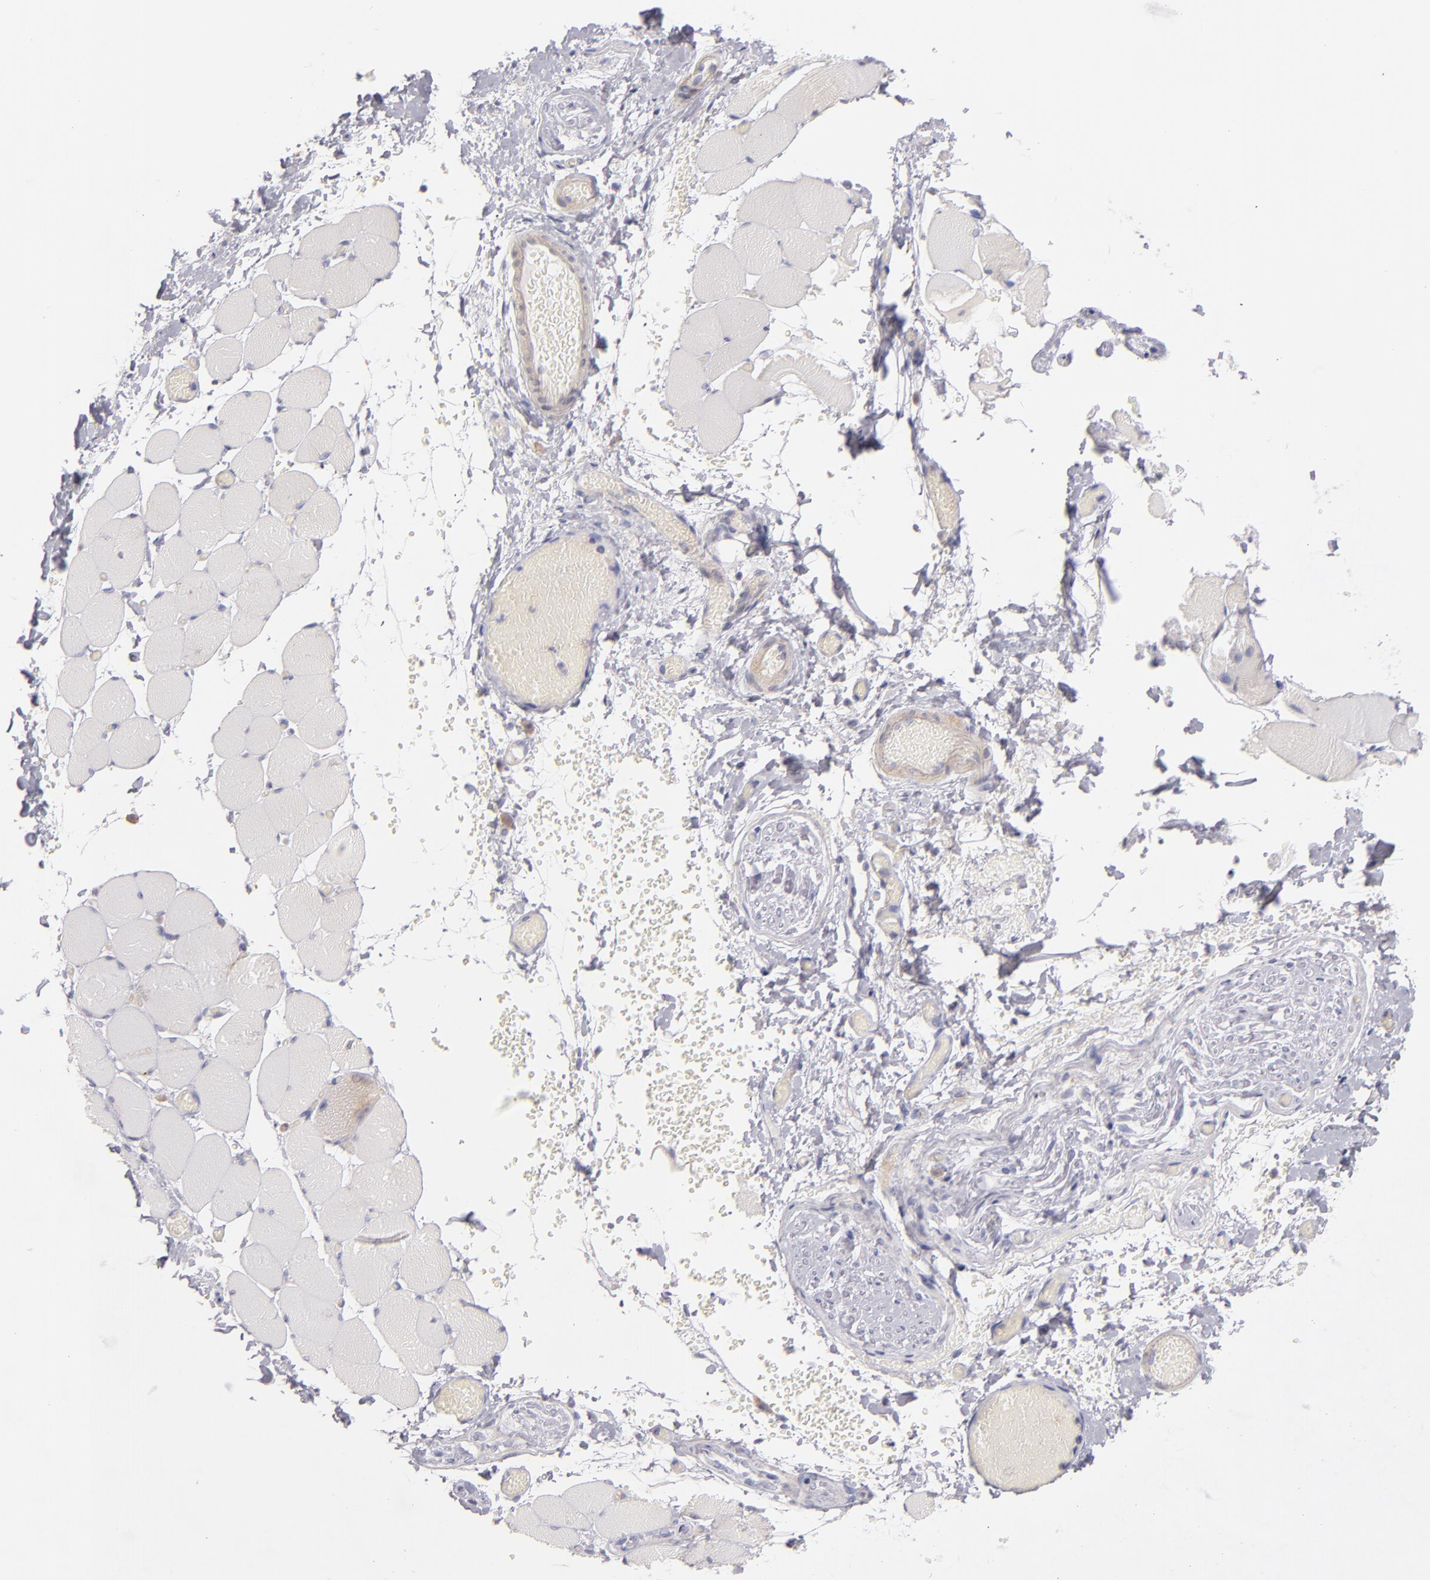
{"staining": {"intensity": "weak", "quantity": "25%-75%", "location": "cytoplasmic/membranous"}, "tissue": "skeletal muscle", "cell_type": "Myocytes", "image_type": "normal", "snomed": [{"axis": "morphology", "description": "Normal tissue, NOS"}, {"axis": "topography", "description": "Skeletal muscle"}, {"axis": "topography", "description": "Soft tissue"}], "caption": "A micrograph showing weak cytoplasmic/membranous positivity in approximately 25%-75% of myocytes in unremarkable skeletal muscle, as visualized by brown immunohistochemical staining.", "gene": "CD83", "patient": {"sex": "female", "age": 58}}